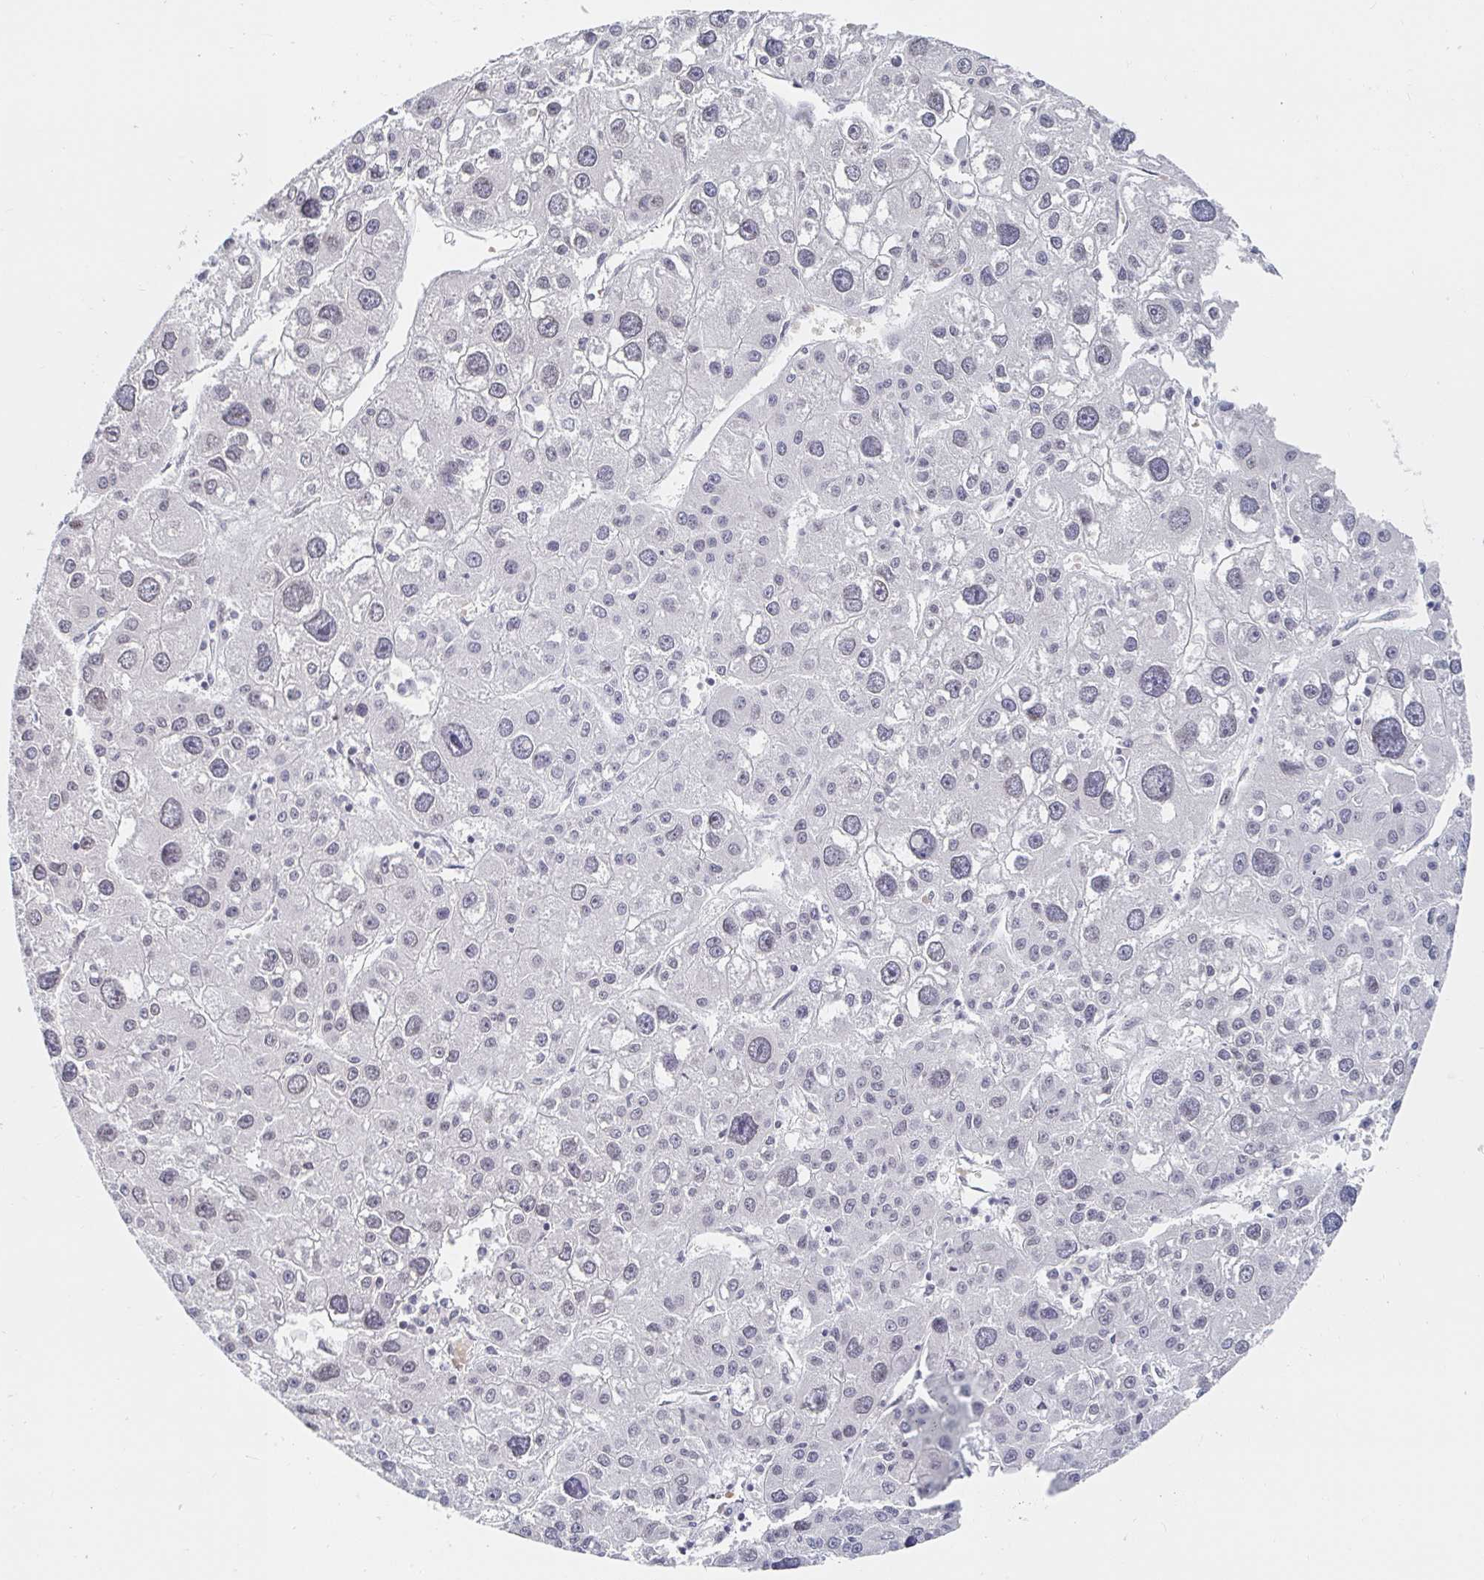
{"staining": {"intensity": "negative", "quantity": "none", "location": "none"}, "tissue": "liver cancer", "cell_type": "Tumor cells", "image_type": "cancer", "snomed": [{"axis": "morphology", "description": "Carcinoma, Hepatocellular, NOS"}, {"axis": "topography", "description": "Liver"}], "caption": "Liver cancer (hepatocellular carcinoma) stained for a protein using IHC reveals no staining tumor cells.", "gene": "CHD2", "patient": {"sex": "male", "age": 73}}